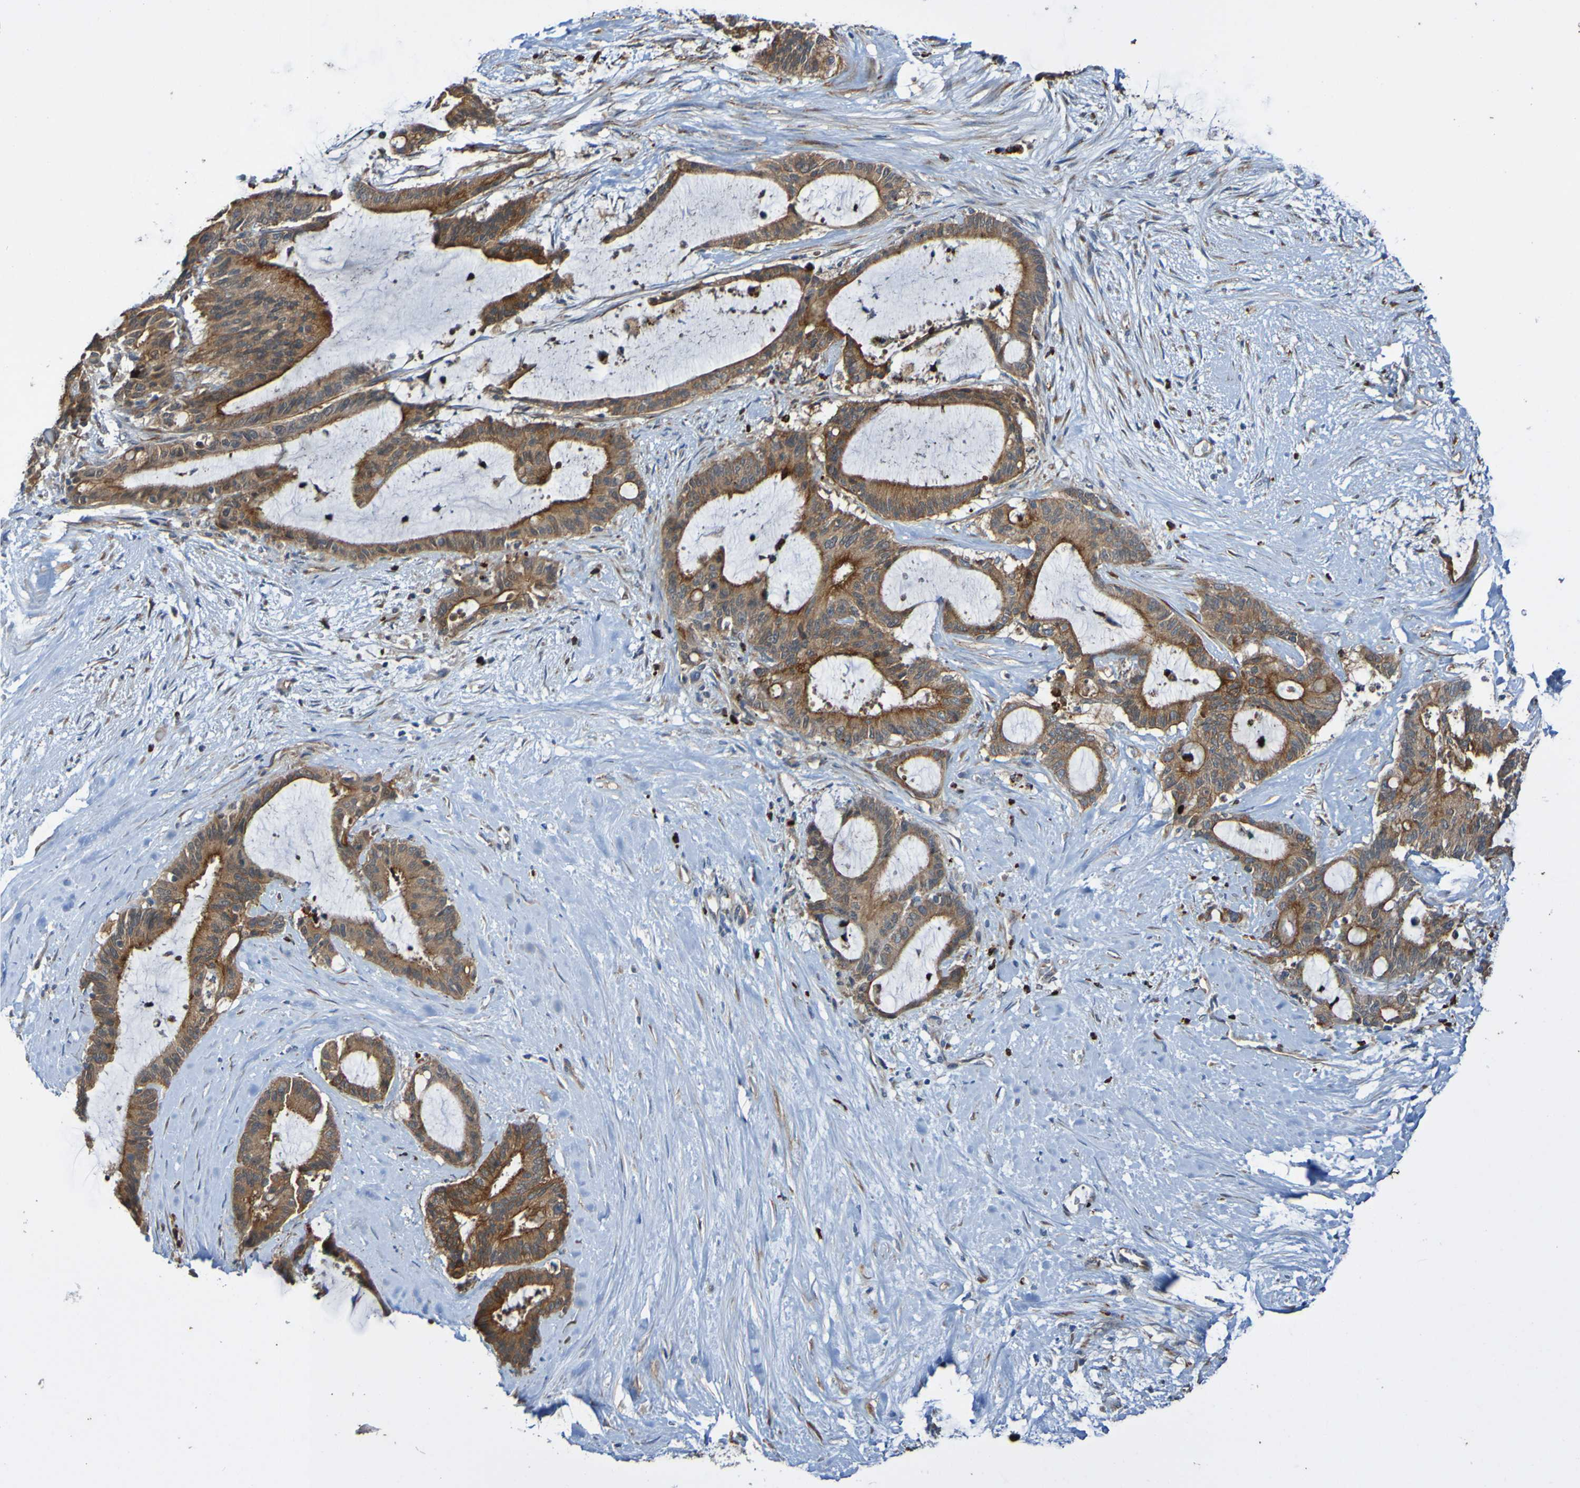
{"staining": {"intensity": "strong", "quantity": ">75%", "location": "cytoplasmic/membranous"}, "tissue": "liver cancer", "cell_type": "Tumor cells", "image_type": "cancer", "snomed": [{"axis": "morphology", "description": "Cholangiocarcinoma"}, {"axis": "topography", "description": "Liver"}], "caption": "The histopathology image reveals a brown stain indicating the presence of a protein in the cytoplasmic/membranous of tumor cells in liver cholangiocarcinoma. (Stains: DAB (3,3'-diaminobenzidine) in brown, nuclei in blue, Microscopy: brightfield microscopy at high magnification).", "gene": "ST8SIA6", "patient": {"sex": "female", "age": 73}}